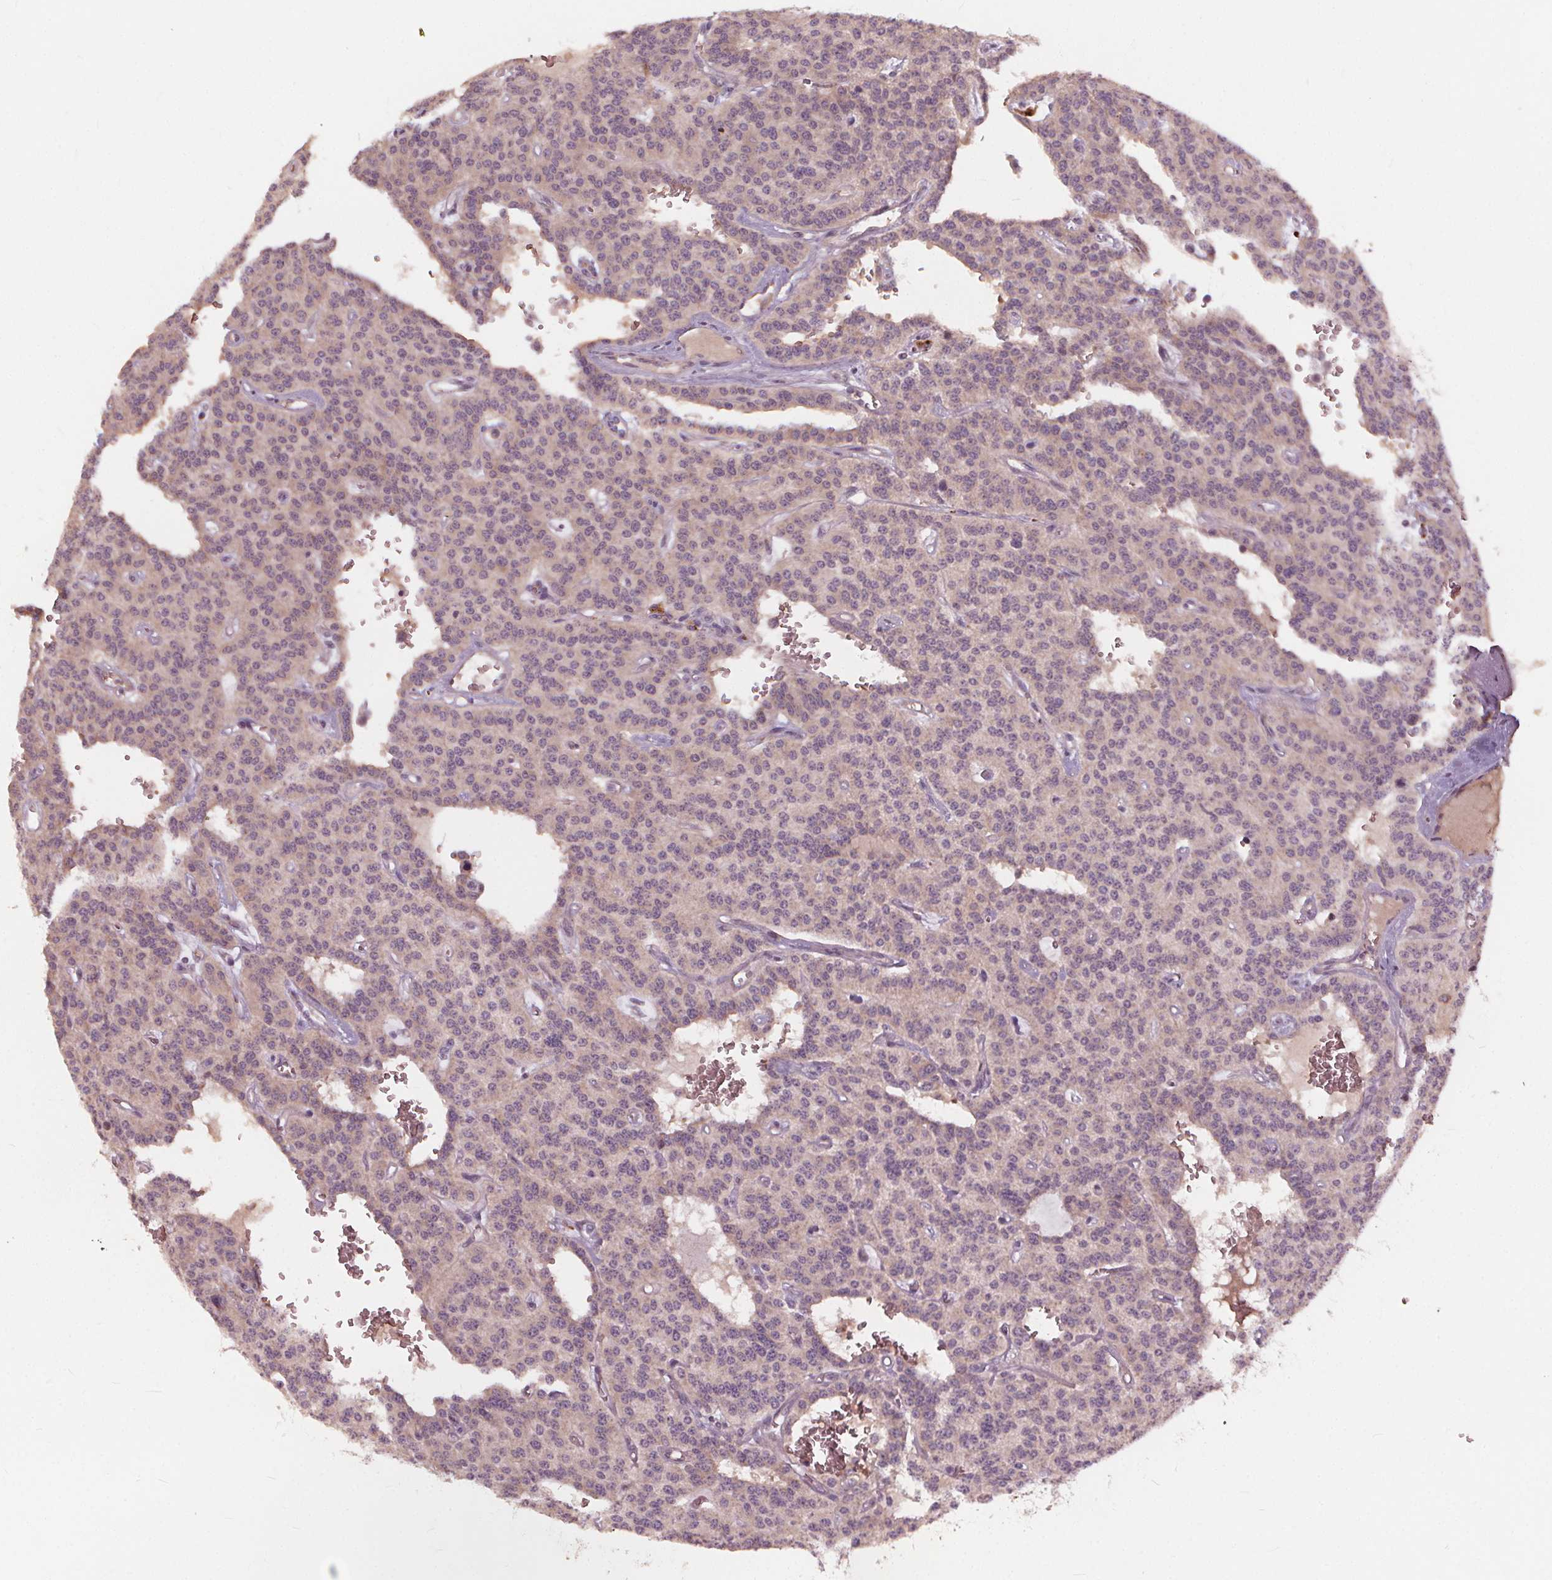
{"staining": {"intensity": "negative", "quantity": "none", "location": "none"}, "tissue": "carcinoid", "cell_type": "Tumor cells", "image_type": "cancer", "snomed": [{"axis": "morphology", "description": "Carcinoid, malignant, NOS"}, {"axis": "topography", "description": "Lung"}], "caption": "Immunohistochemical staining of human carcinoid (malignant) reveals no significant staining in tumor cells.", "gene": "IPO13", "patient": {"sex": "female", "age": 71}}